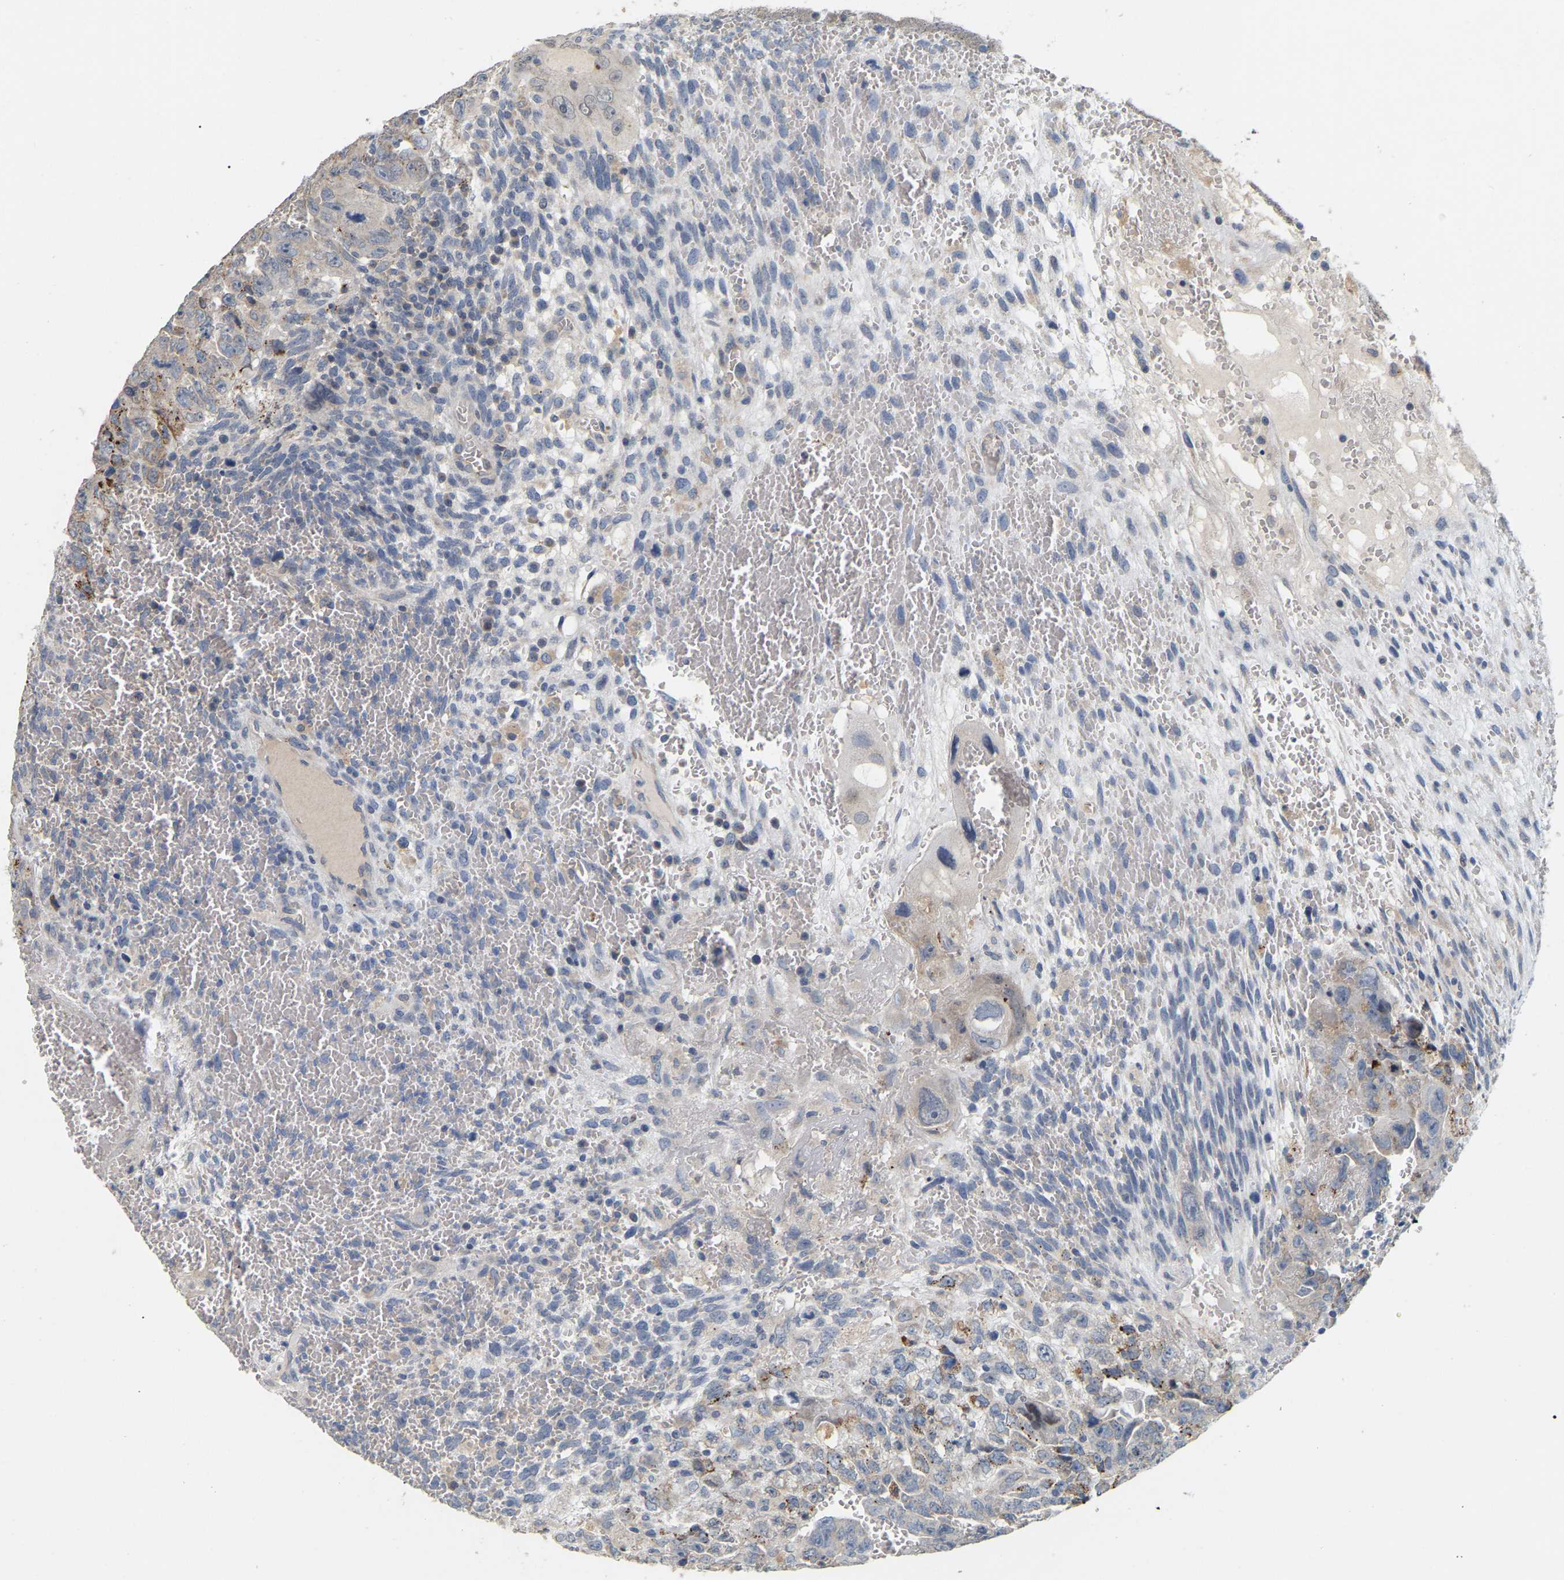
{"staining": {"intensity": "moderate", "quantity": "<25%", "location": "cytoplasmic/membranous"}, "tissue": "testis cancer", "cell_type": "Tumor cells", "image_type": "cancer", "snomed": [{"axis": "morphology", "description": "Carcinoma, Embryonal, NOS"}, {"axis": "topography", "description": "Testis"}], "caption": "Tumor cells exhibit low levels of moderate cytoplasmic/membranous positivity in approximately <25% of cells in embryonal carcinoma (testis).", "gene": "SSH1", "patient": {"sex": "male", "age": 28}}